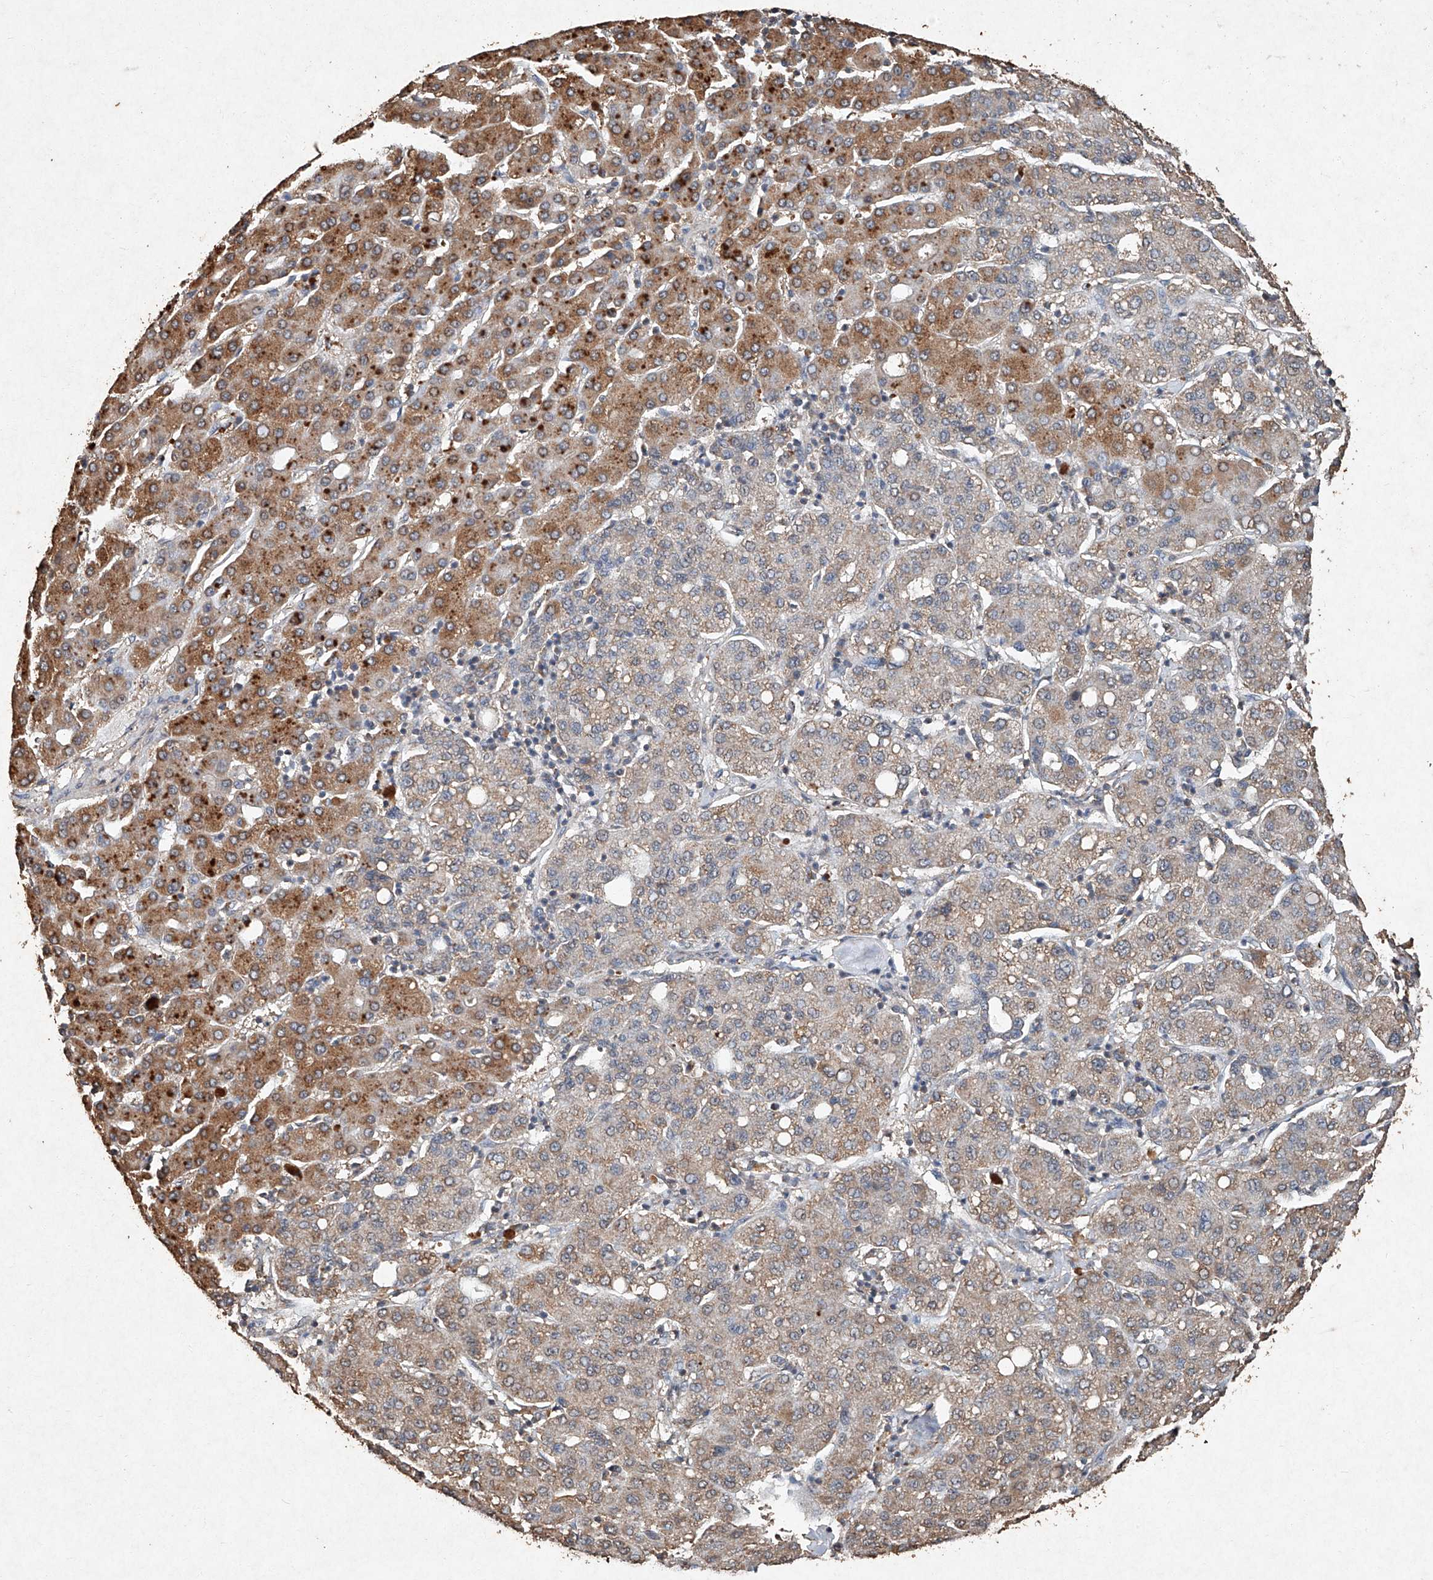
{"staining": {"intensity": "weak", "quantity": "25%-75%", "location": "cytoplasmic/membranous"}, "tissue": "liver cancer", "cell_type": "Tumor cells", "image_type": "cancer", "snomed": [{"axis": "morphology", "description": "Carcinoma, Hepatocellular, NOS"}, {"axis": "topography", "description": "Liver"}], "caption": "A low amount of weak cytoplasmic/membranous positivity is seen in about 25%-75% of tumor cells in liver cancer tissue.", "gene": "STK3", "patient": {"sex": "male", "age": 65}}